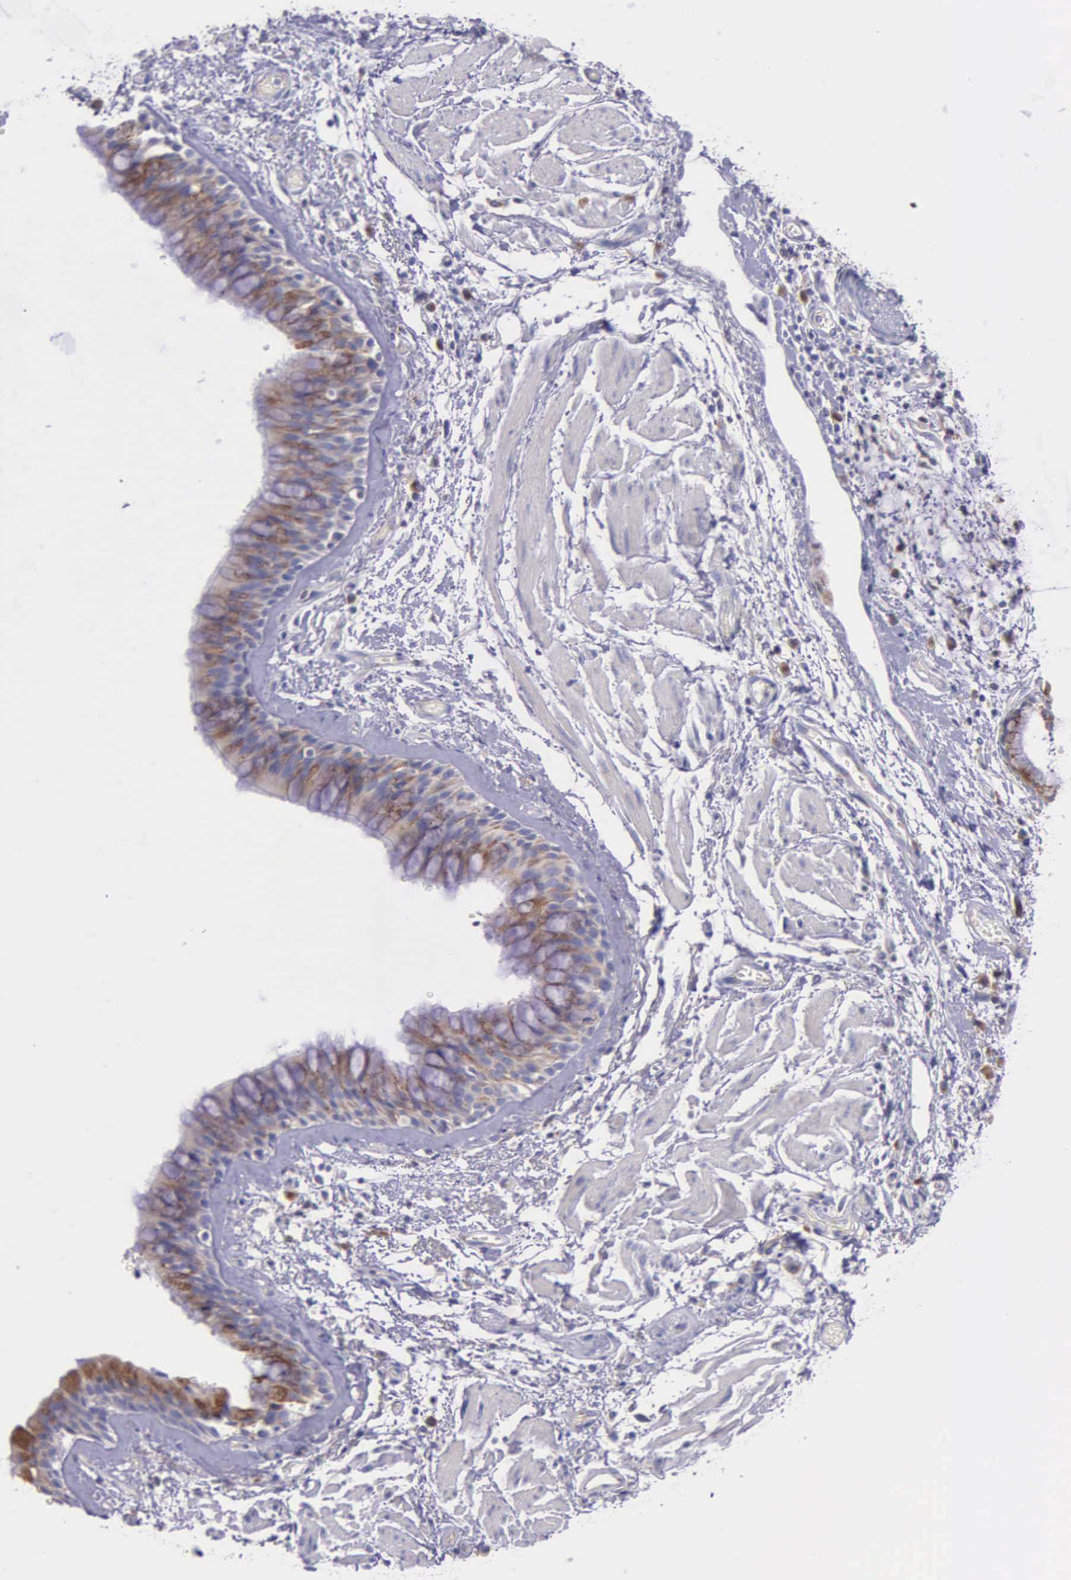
{"staining": {"intensity": "moderate", "quantity": ">75%", "location": "cytoplasmic/membranous"}, "tissue": "bronchus", "cell_type": "Respiratory epithelial cells", "image_type": "normal", "snomed": [{"axis": "morphology", "description": "Normal tissue, NOS"}, {"axis": "topography", "description": "Bronchus"}, {"axis": "topography", "description": "Lung"}], "caption": "This micrograph displays immunohistochemistry (IHC) staining of unremarkable bronchus, with medium moderate cytoplasmic/membranous expression in about >75% of respiratory epithelial cells.", "gene": "CTAGE15", "patient": {"sex": "female", "age": 57}}